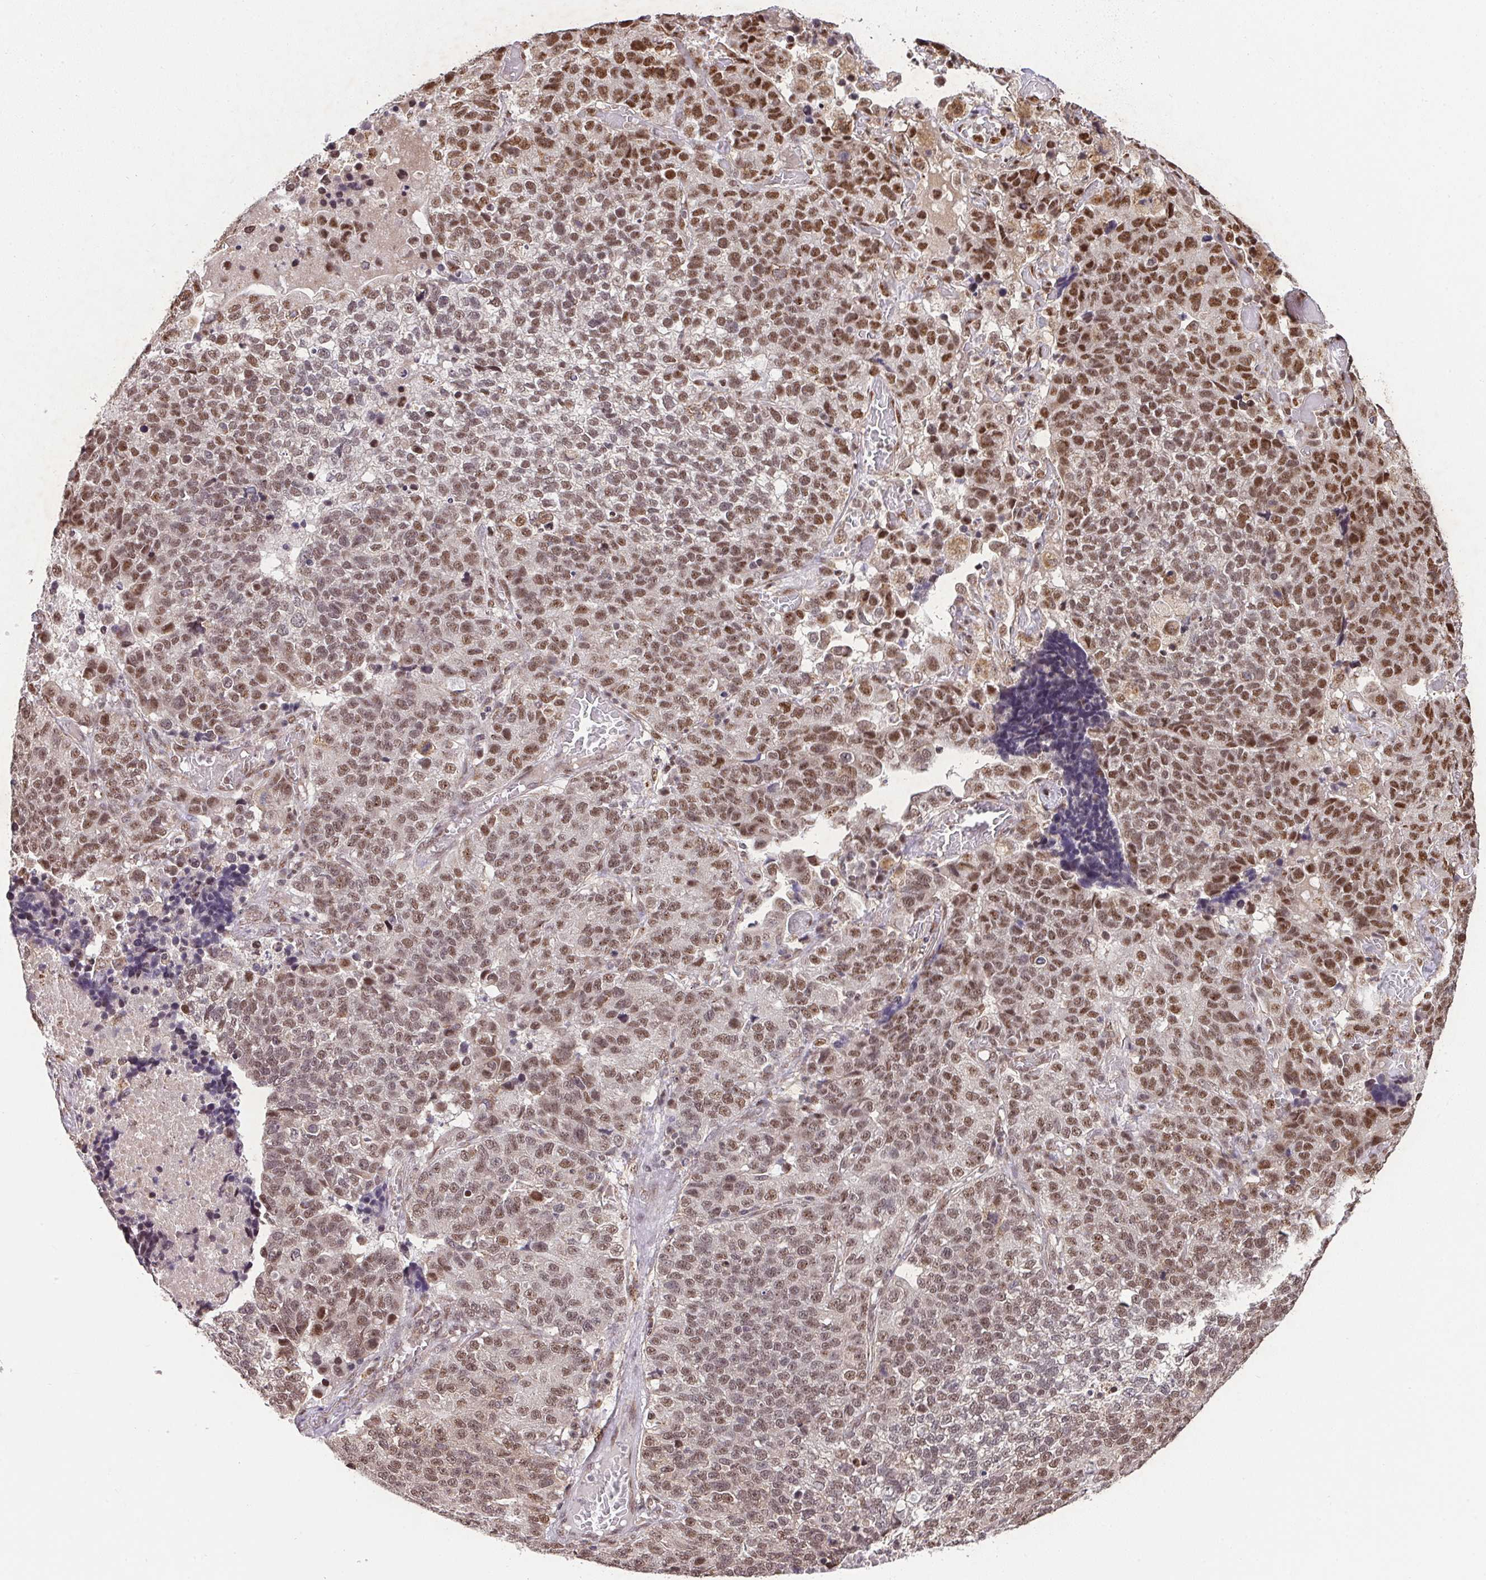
{"staining": {"intensity": "moderate", "quantity": ">75%", "location": "nuclear"}, "tissue": "lung cancer", "cell_type": "Tumor cells", "image_type": "cancer", "snomed": [{"axis": "morphology", "description": "Adenocarcinoma, NOS"}, {"axis": "topography", "description": "Lung"}], "caption": "Brown immunohistochemical staining in lung cancer reveals moderate nuclear positivity in about >75% of tumor cells. The protein of interest is stained brown, and the nuclei are stained in blue (DAB IHC with brightfield microscopy, high magnification).", "gene": "PLK1", "patient": {"sex": "male", "age": 49}}